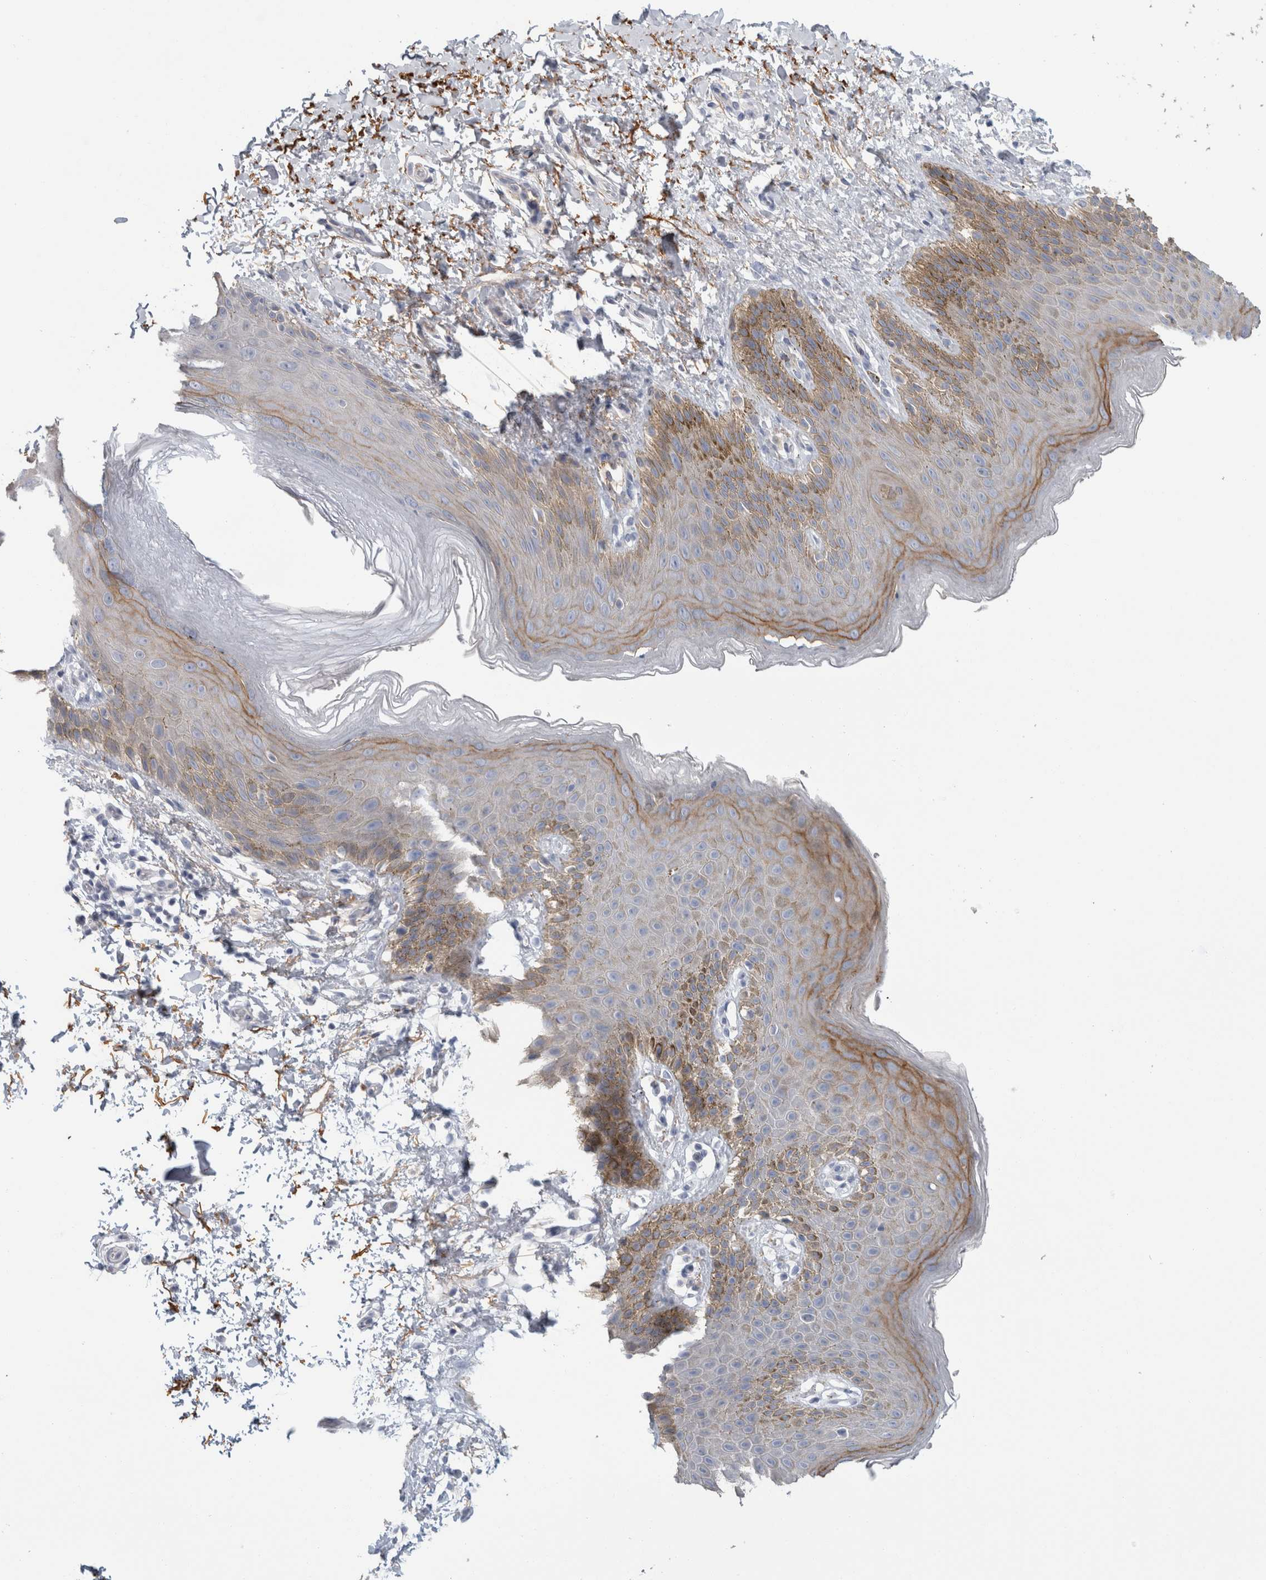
{"staining": {"intensity": "moderate", "quantity": "25%-75%", "location": "cytoplasmic/membranous"}, "tissue": "skin", "cell_type": "Epidermal cells", "image_type": "normal", "snomed": [{"axis": "morphology", "description": "Normal tissue, NOS"}, {"axis": "topography", "description": "Anal"}, {"axis": "topography", "description": "Peripheral nerve tissue"}], "caption": "Immunohistochemical staining of normal human skin exhibits 25%-75% levels of moderate cytoplasmic/membranous protein expression in approximately 25%-75% of epidermal cells.", "gene": "CD55", "patient": {"sex": "male", "age": 44}}